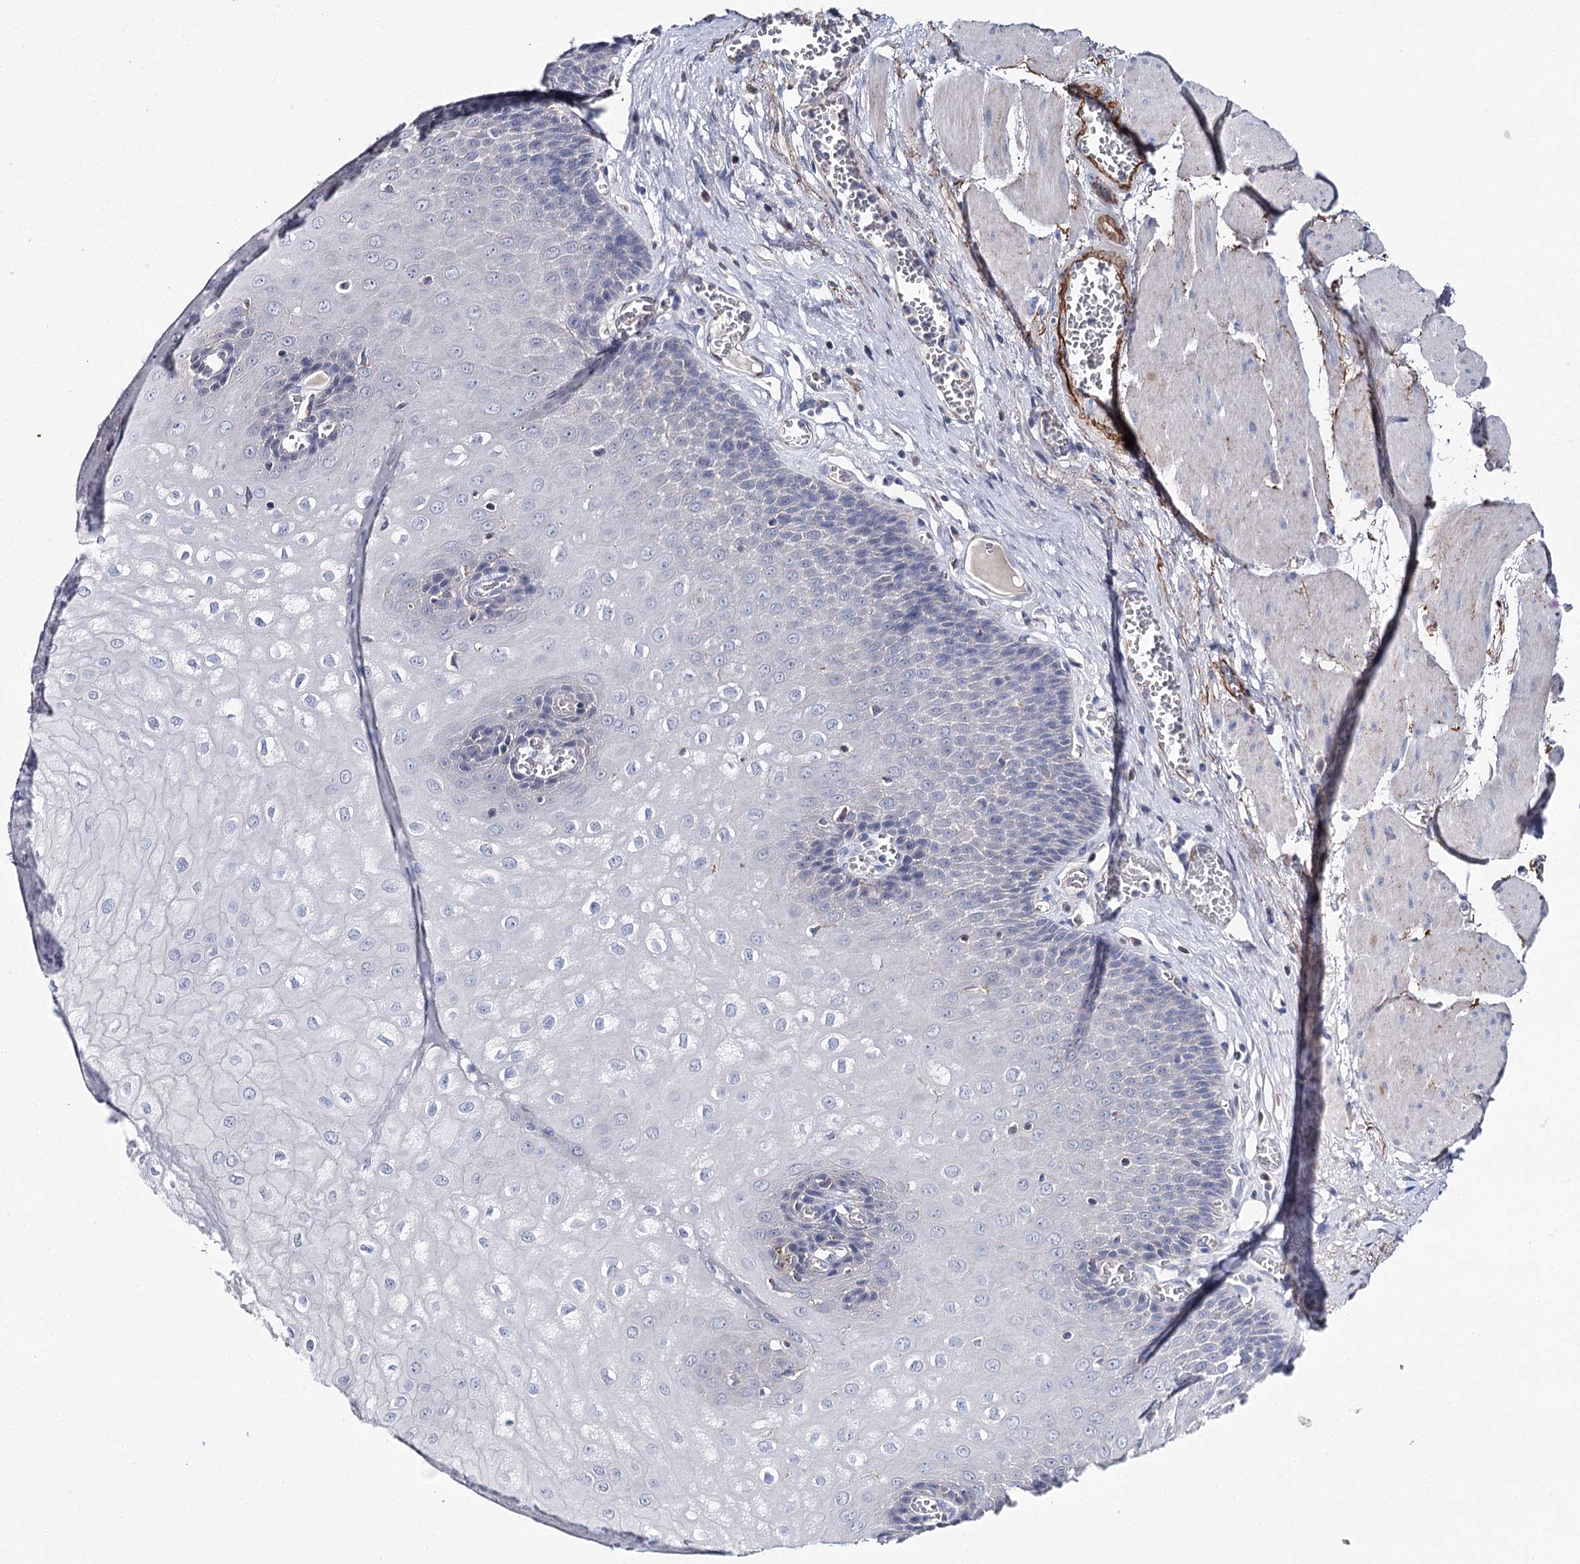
{"staining": {"intensity": "negative", "quantity": "none", "location": "none"}, "tissue": "esophagus", "cell_type": "Squamous epithelial cells", "image_type": "normal", "snomed": [{"axis": "morphology", "description": "Normal tissue, NOS"}, {"axis": "topography", "description": "Esophagus"}], "caption": "This is a image of immunohistochemistry staining of benign esophagus, which shows no positivity in squamous epithelial cells.", "gene": "EPYC", "patient": {"sex": "male", "age": 60}}